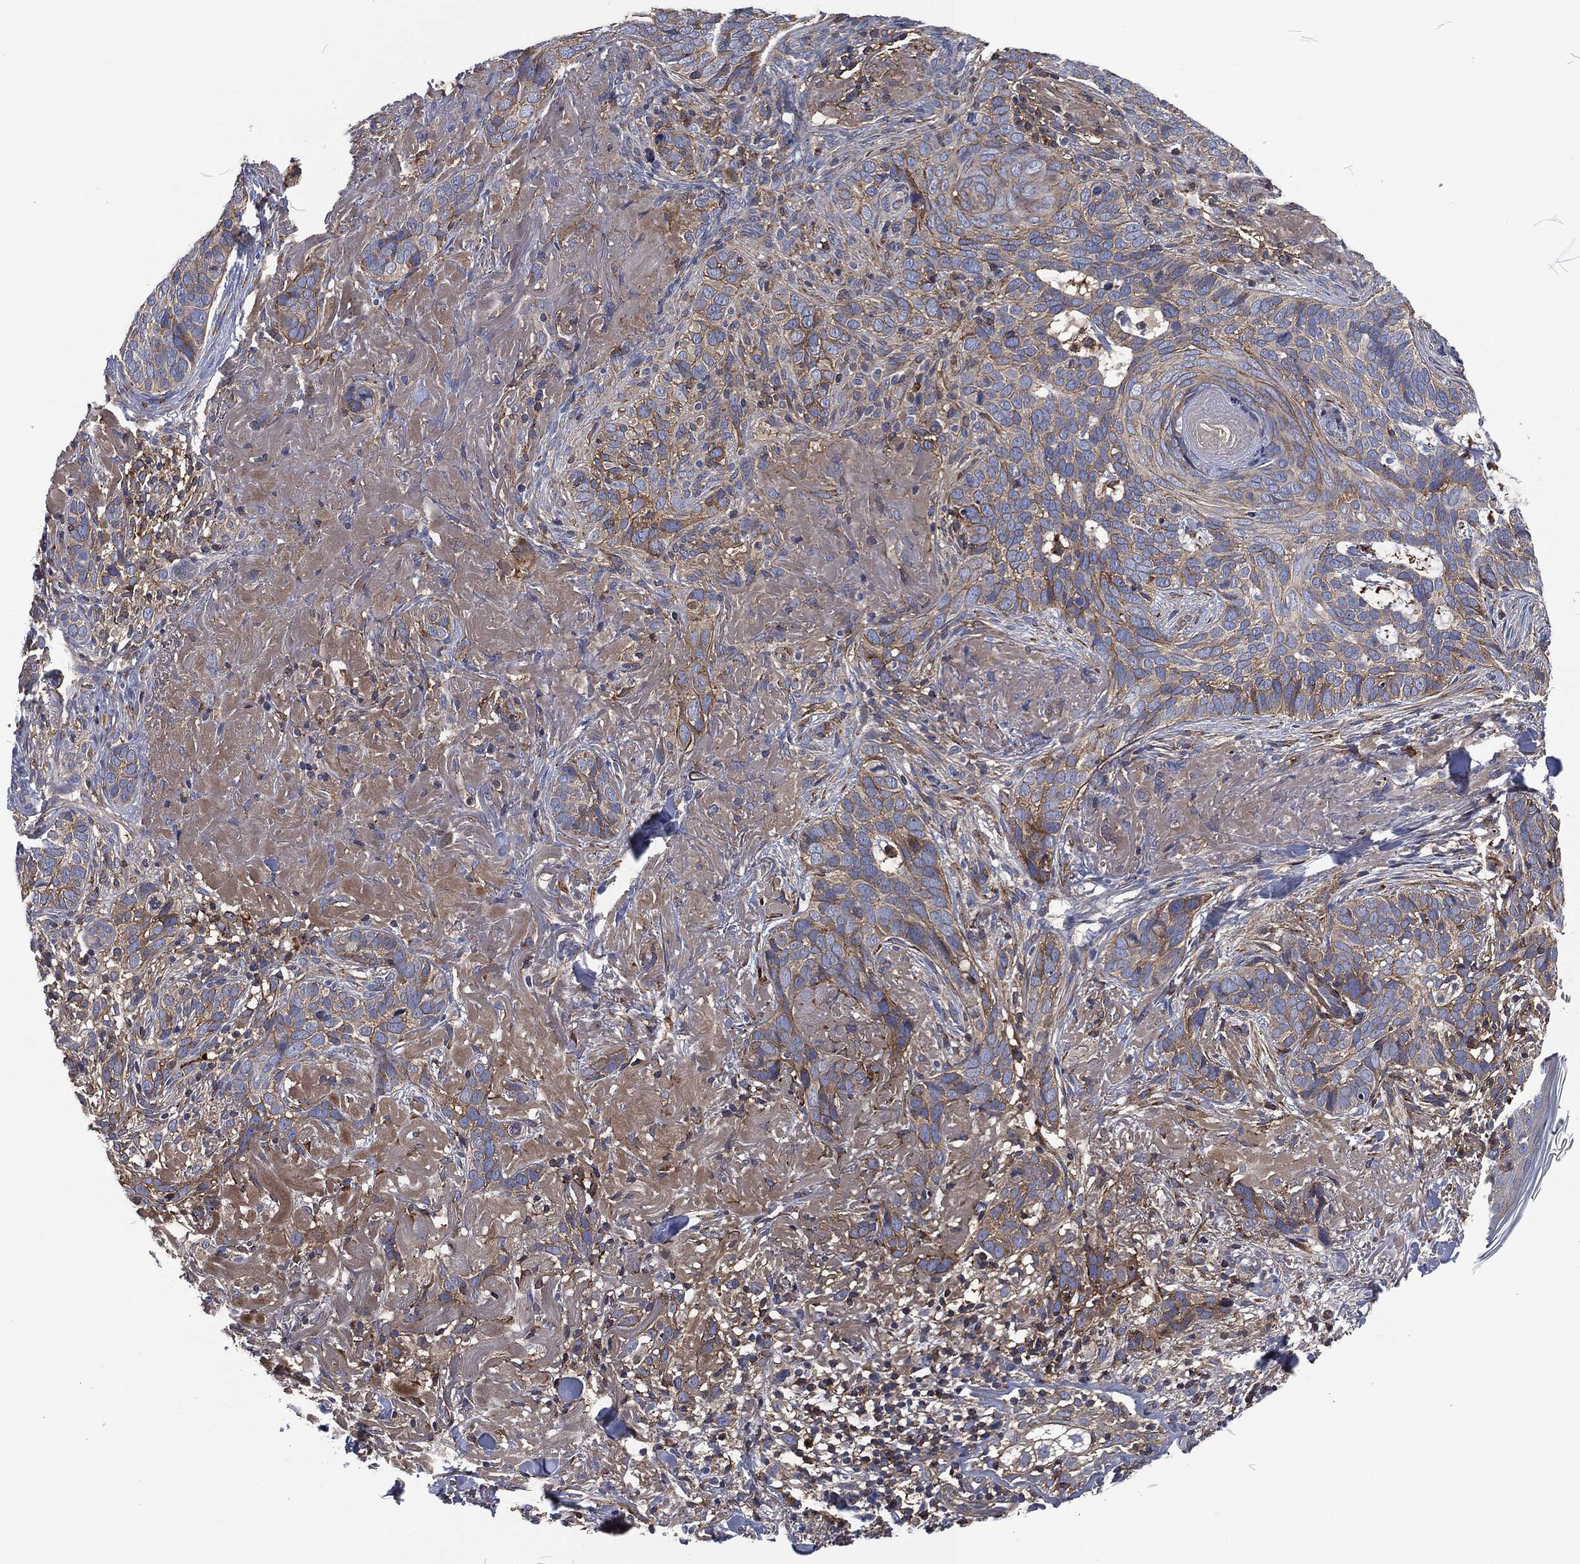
{"staining": {"intensity": "strong", "quantity": "<25%", "location": "cytoplasmic/membranous"}, "tissue": "skin cancer", "cell_type": "Tumor cells", "image_type": "cancer", "snomed": [{"axis": "morphology", "description": "Basal cell carcinoma"}, {"axis": "topography", "description": "Skin"}], "caption": "IHC micrograph of neoplastic tissue: human skin basal cell carcinoma stained using immunohistochemistry (IHC) reveals medium levels of strong protein expression localized specifically in the cytoplasmic/membranous of tumor cells, appearing as a cytoplasmic/membranous brown color.", "gene": "LGALS9", "patient": {"sex": "male", "age": 91}}